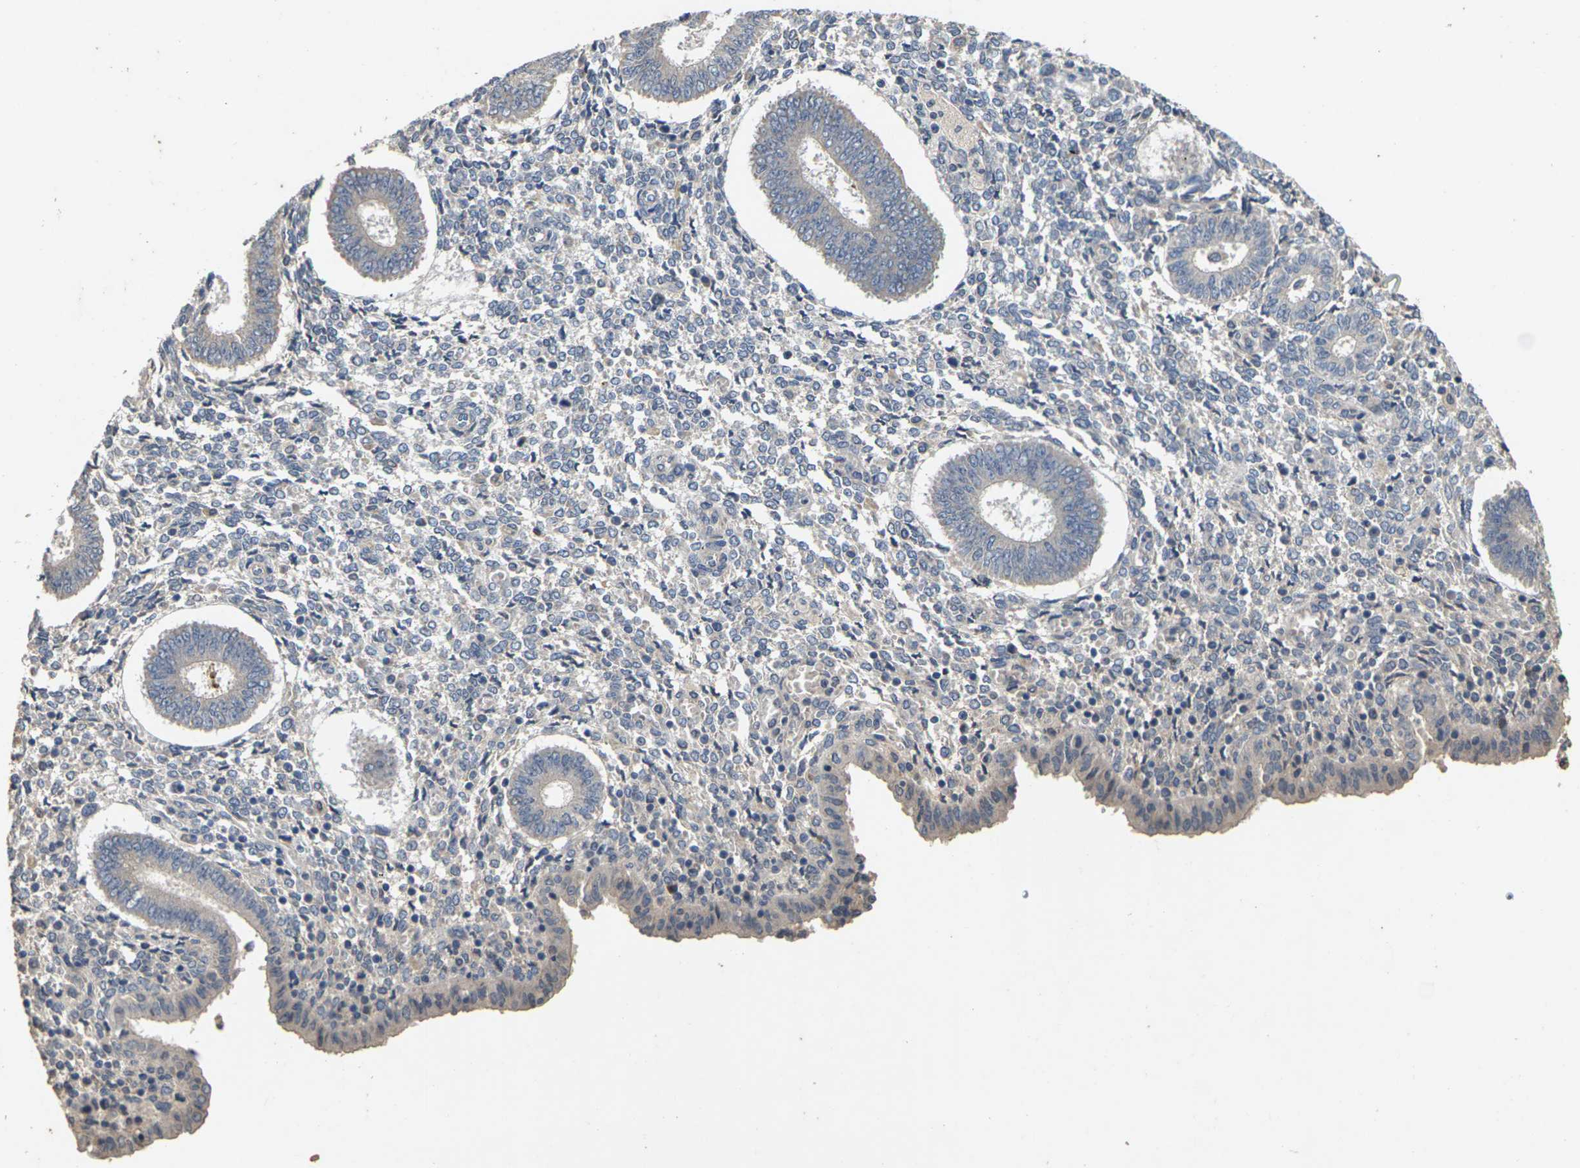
{"staining": {"intensity": "negative", "quantity": "none", "location": "none"}, "tissue": "endometrium", "cell_type": "Cells in endometrial stroma", "image_type": "normal", "snomed": [{"axis": "morphology", "description": "Normal tissue, NOS"}, {"axis": "topography", "description": "Endometrium"}], "caption": "Immunohistochemistry (IHC) micrograph of normal endometrium: human endometrium stained with DAB (3,3'-diaminobenzidine) shows no significant protein staining in cells in endometrial stroma.", "gene": "SLC2A2", "patient": {"sex": "female", "age": 35}}